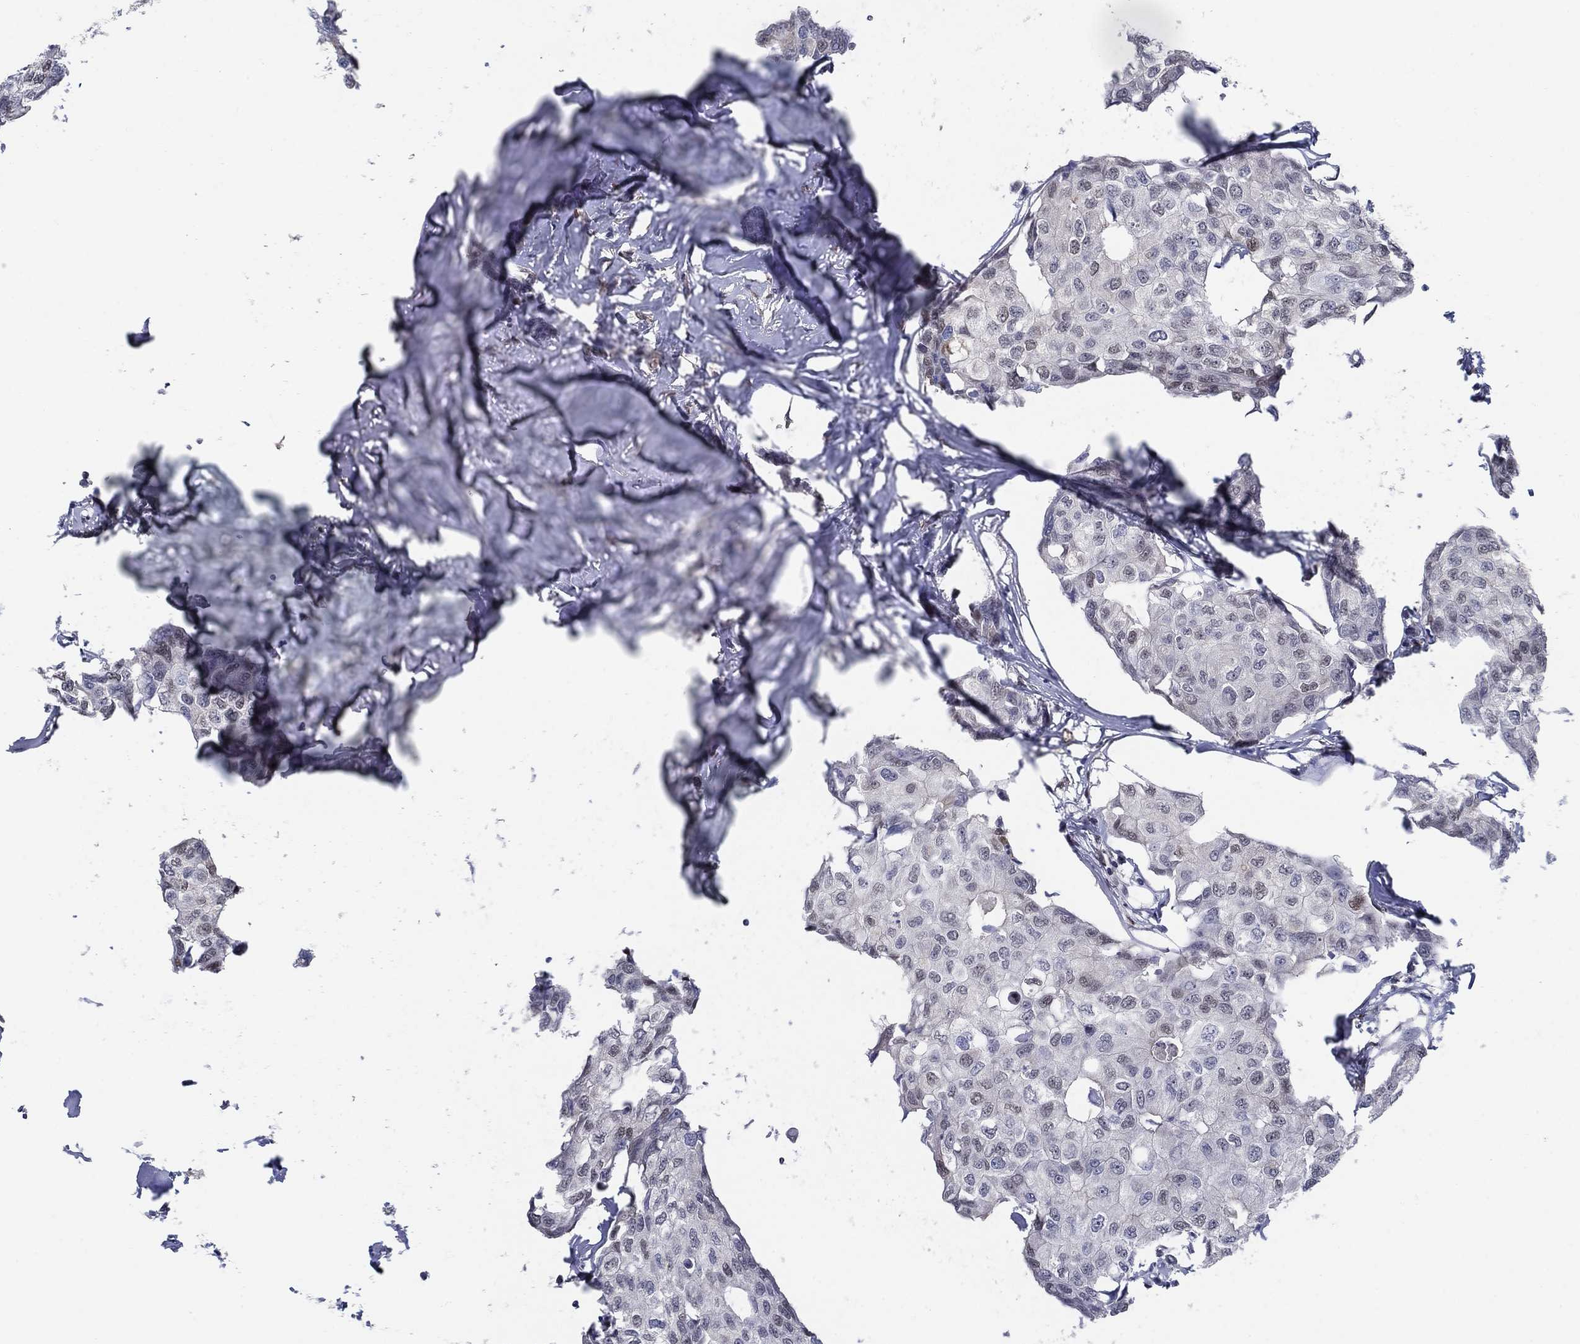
{"staining": {"intensity": "negative", "quantity": "none", "location": "none"}, "tissue": "breast cancer", "cell_type": "Tumor cells", "image_type": "cancer", "snomed": [{"axis": "morphology", "description": "Duct carcinoma"}, {"axis": "topography", "description": "Breast"}], "caption": "Breast intraductal carcinoma was stained to show a protein in brown. There is no significant staining in tumor cells. (DAB (3,3'-diaminobenzidine) IHC, high magnification).", "gene": "CENPE", "patient": {"sex": "female", "age": 80}}